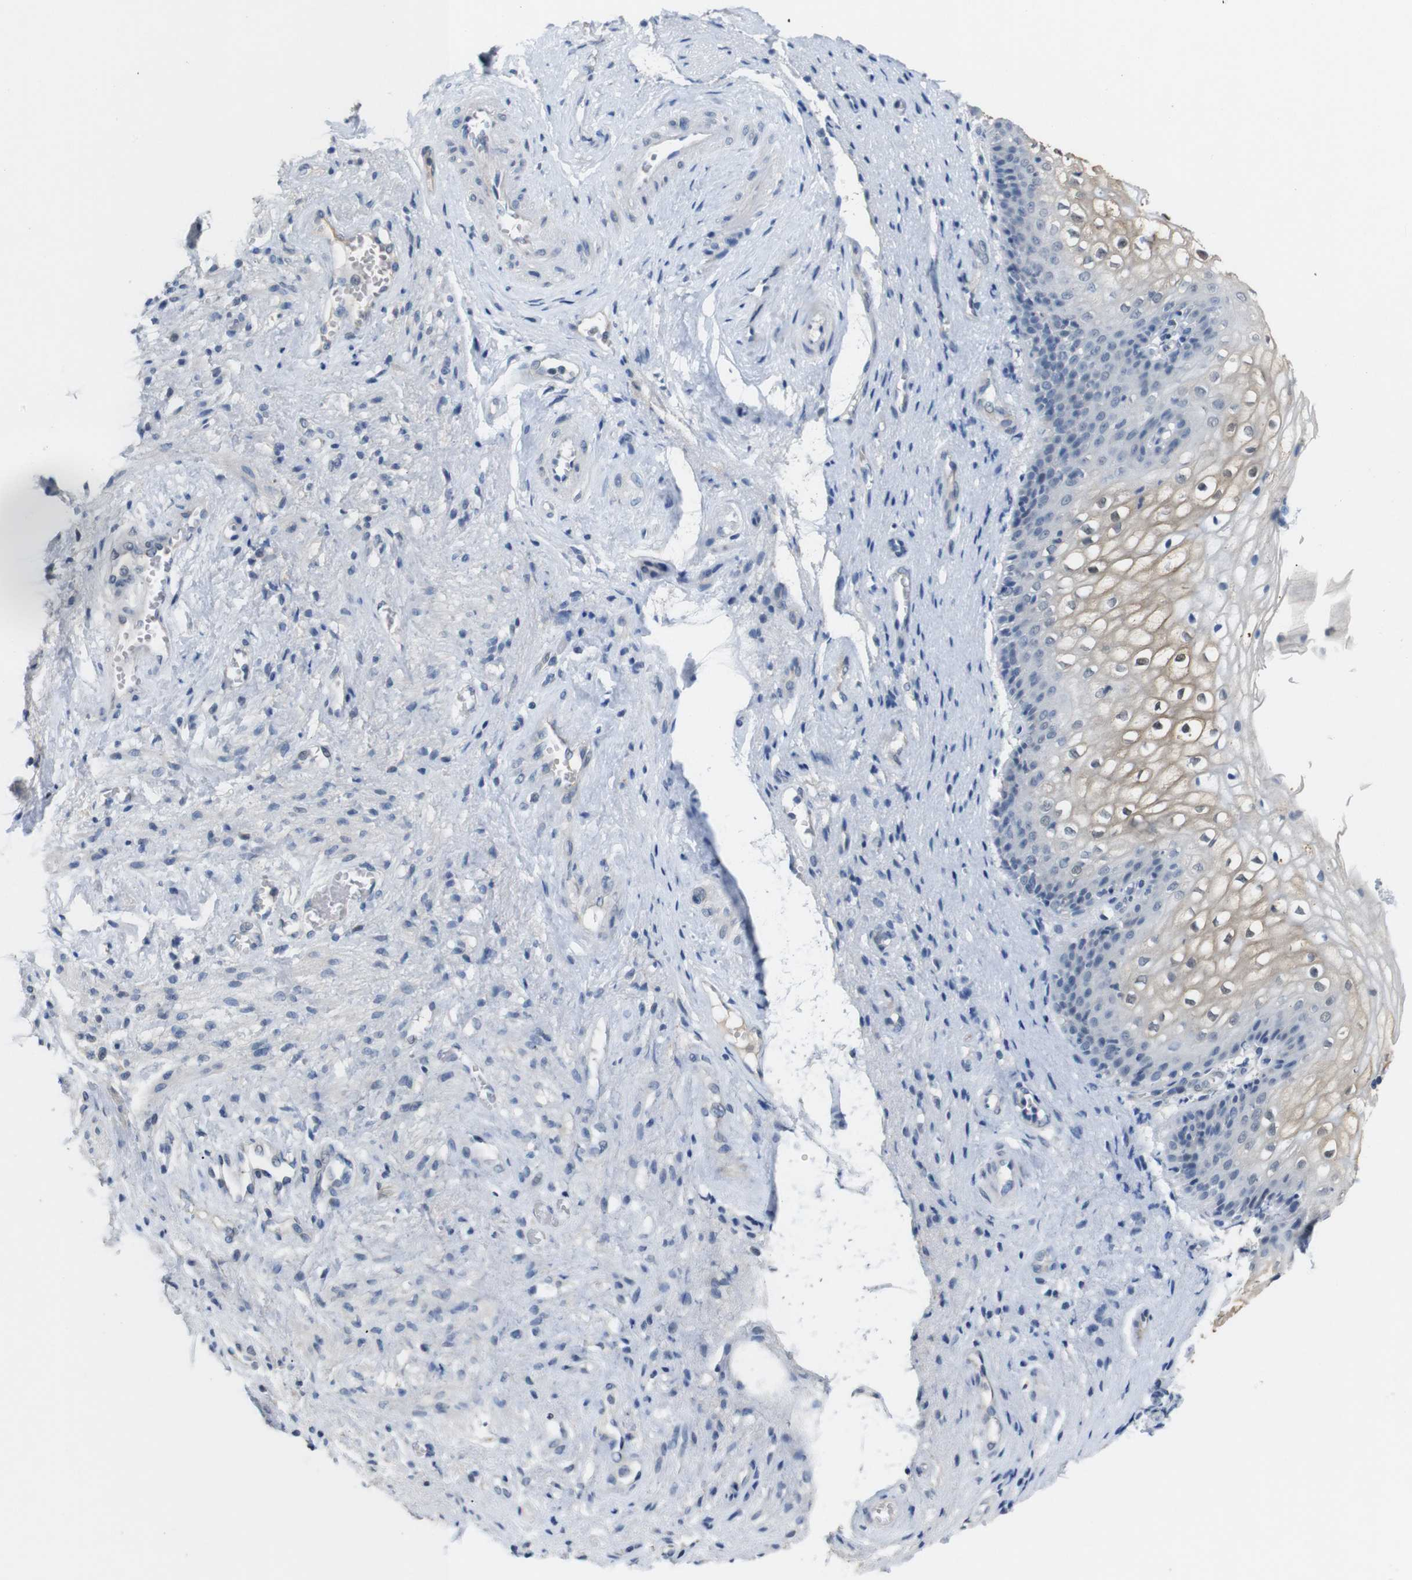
{"staining": {"intensity": "weak", "quantity": "25%-75%", "location": "cytoplasmic/membranous"}, "tissue": "vagina", "cell_type": "Squamous epithelial cells", "image_type": "normal", "snomed": [{"axis": "morphology", "description": "Normal tissue, NOS"}, {"axis": "topography", "description": "Vagina"}], "caption": "Squamous epithelial cells exhibit weak cytoplasmic/membranous staining in approximately 25%-75% of cells in normal vagina.", "gene": "CHRM5", "patient": {"sex": "female", "age": 34}}